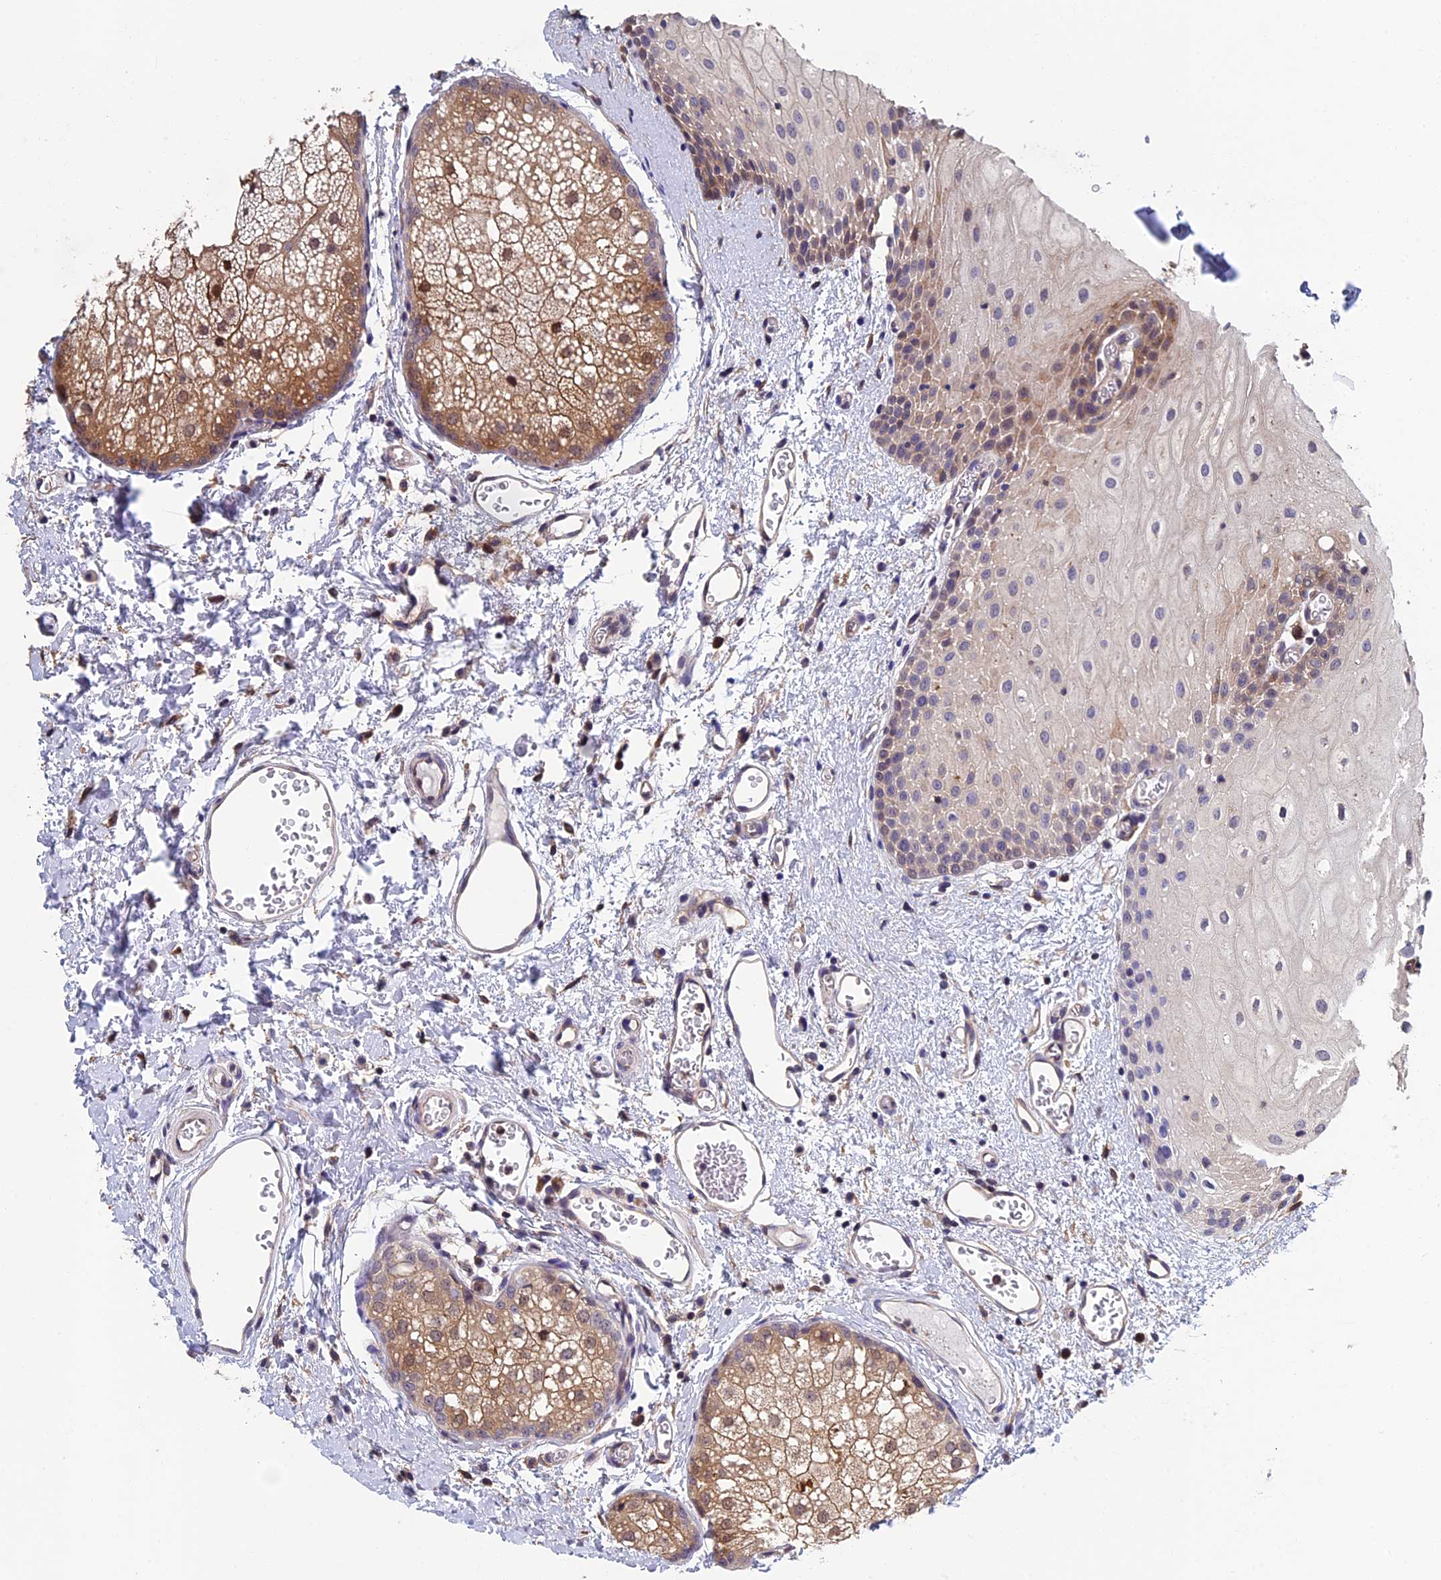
{"staining": {"intensity": "weak", "quantity": "<25%", "location": "cytoplasmic/membranous"}, "tissue": "oral mucosa", "cell_type": "Squamous epithelial cells", "image_type": "normal", "snomed": [{"axis": "morphology", "description": "Normal tissue, NOS"}, {"axis": "morphology", "description": "Squamous cell carcinoma, NOS"}, {"axis": "topography", "description": "Oral tissue"}, {"axis": "topography", "description": "Head-Neck"}], "caption": "The photomicrograph reveals no significant expression in squamous epithelial cells of oral mucosa. (DAB (3,3'-diaminobenzidine) immunohistochemistry (IHC), high magnification).", "gene": "LCMT1", "patient": {"sex": "female", "age": 70}}